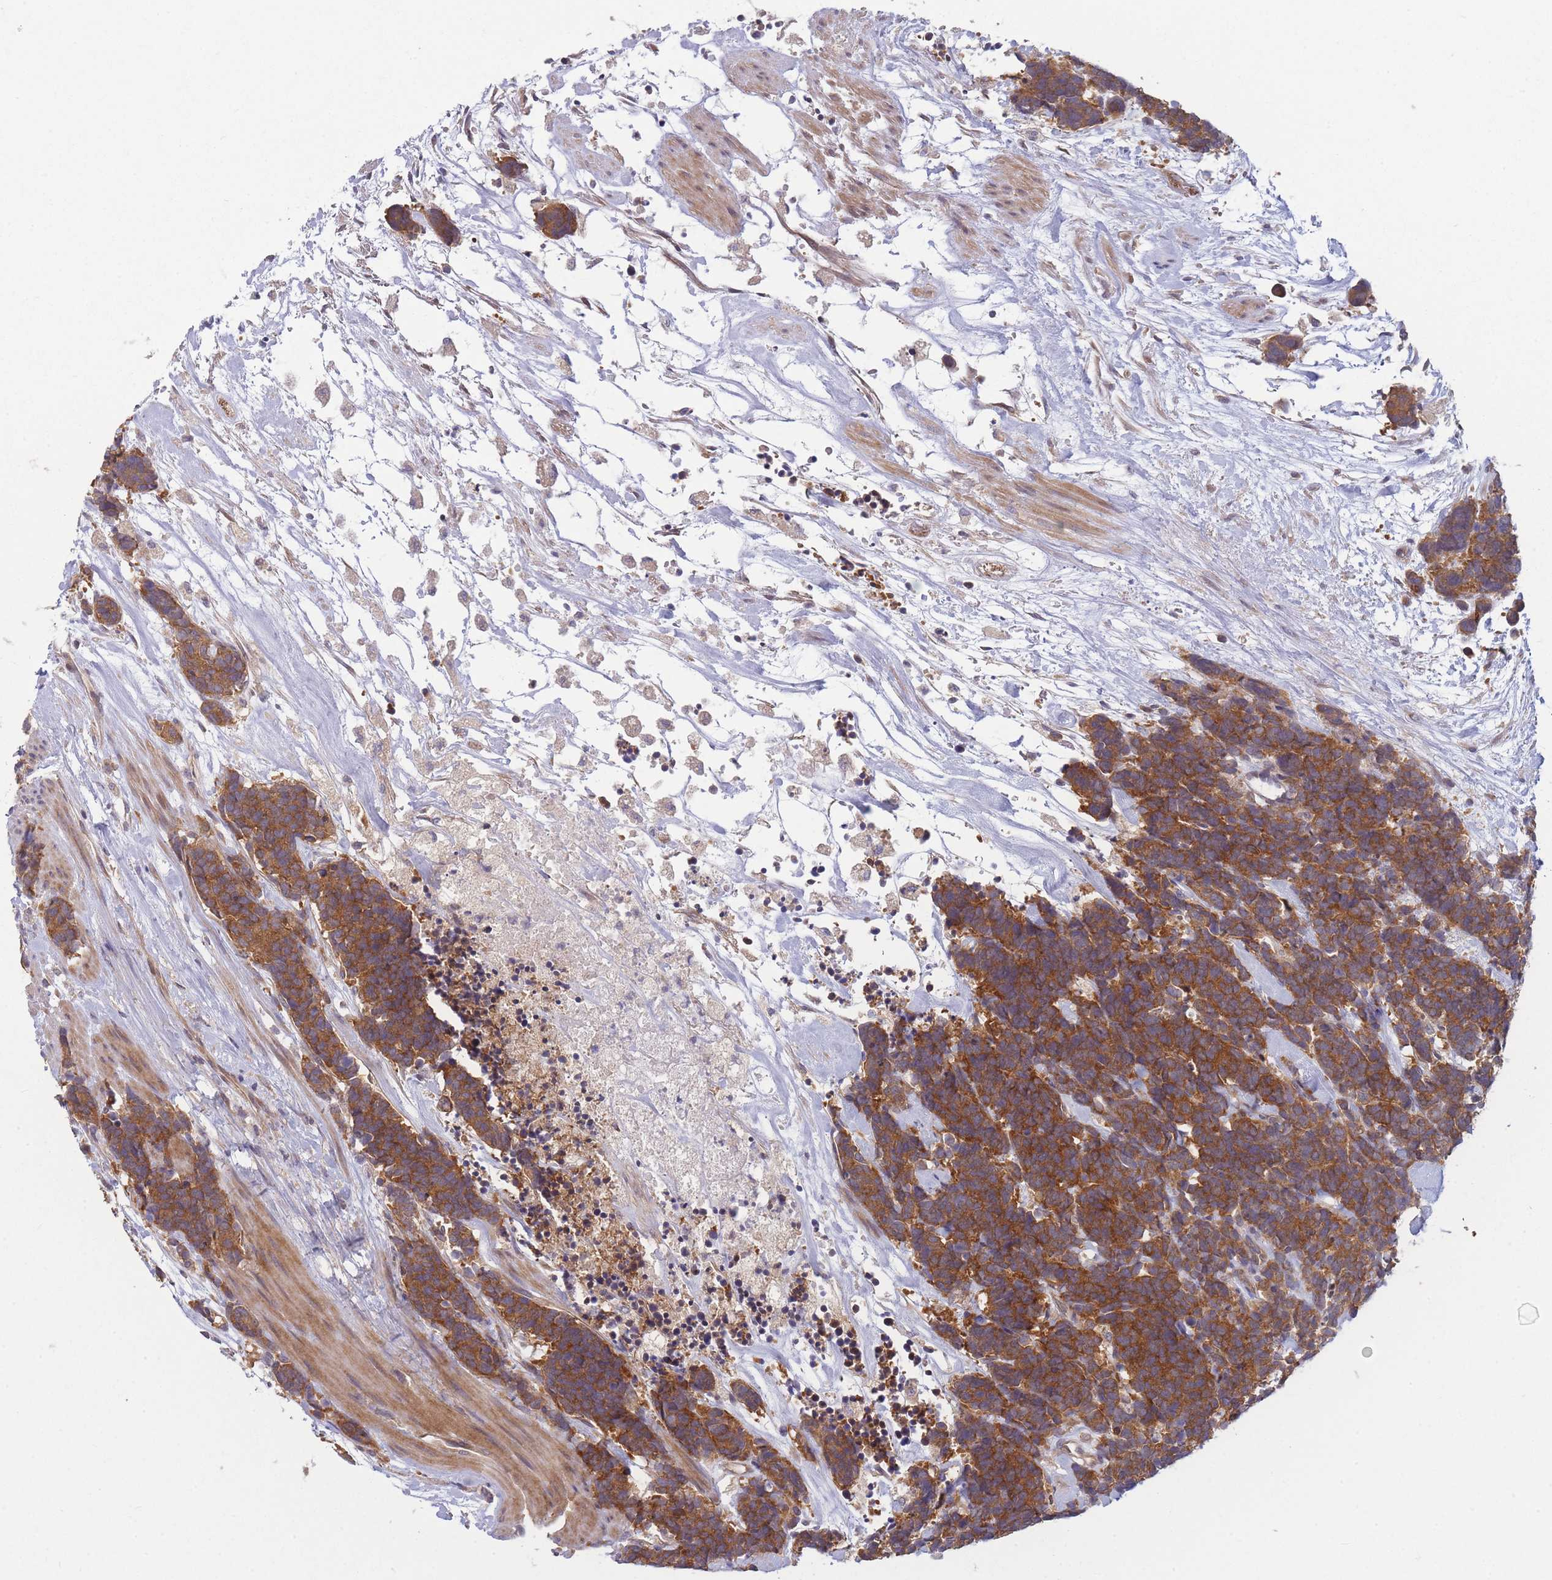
{"staining": {"intensity": "moderate", "quantity": ">75%", "location": "cytoplasmic/membranous"}, "tissue": "carcinoid", "cell_type": "Tumor cells", "image_type": "cancer", "snomed": [{"axis": "morphology", "description": "Carcinoma, NOS"}, {"axis": "morphology", "description": "Carcinoid, malignant, NOS"}, {"axis": "topography", "description": "Prostate"}], "caption": "The immunohistochemical stain labels moderate cytoplasmic/membranous staining in tumor cells of carcinoma tissue.", "gene": "PFDN6", "patient": {"sex": "male", "age": 57}}